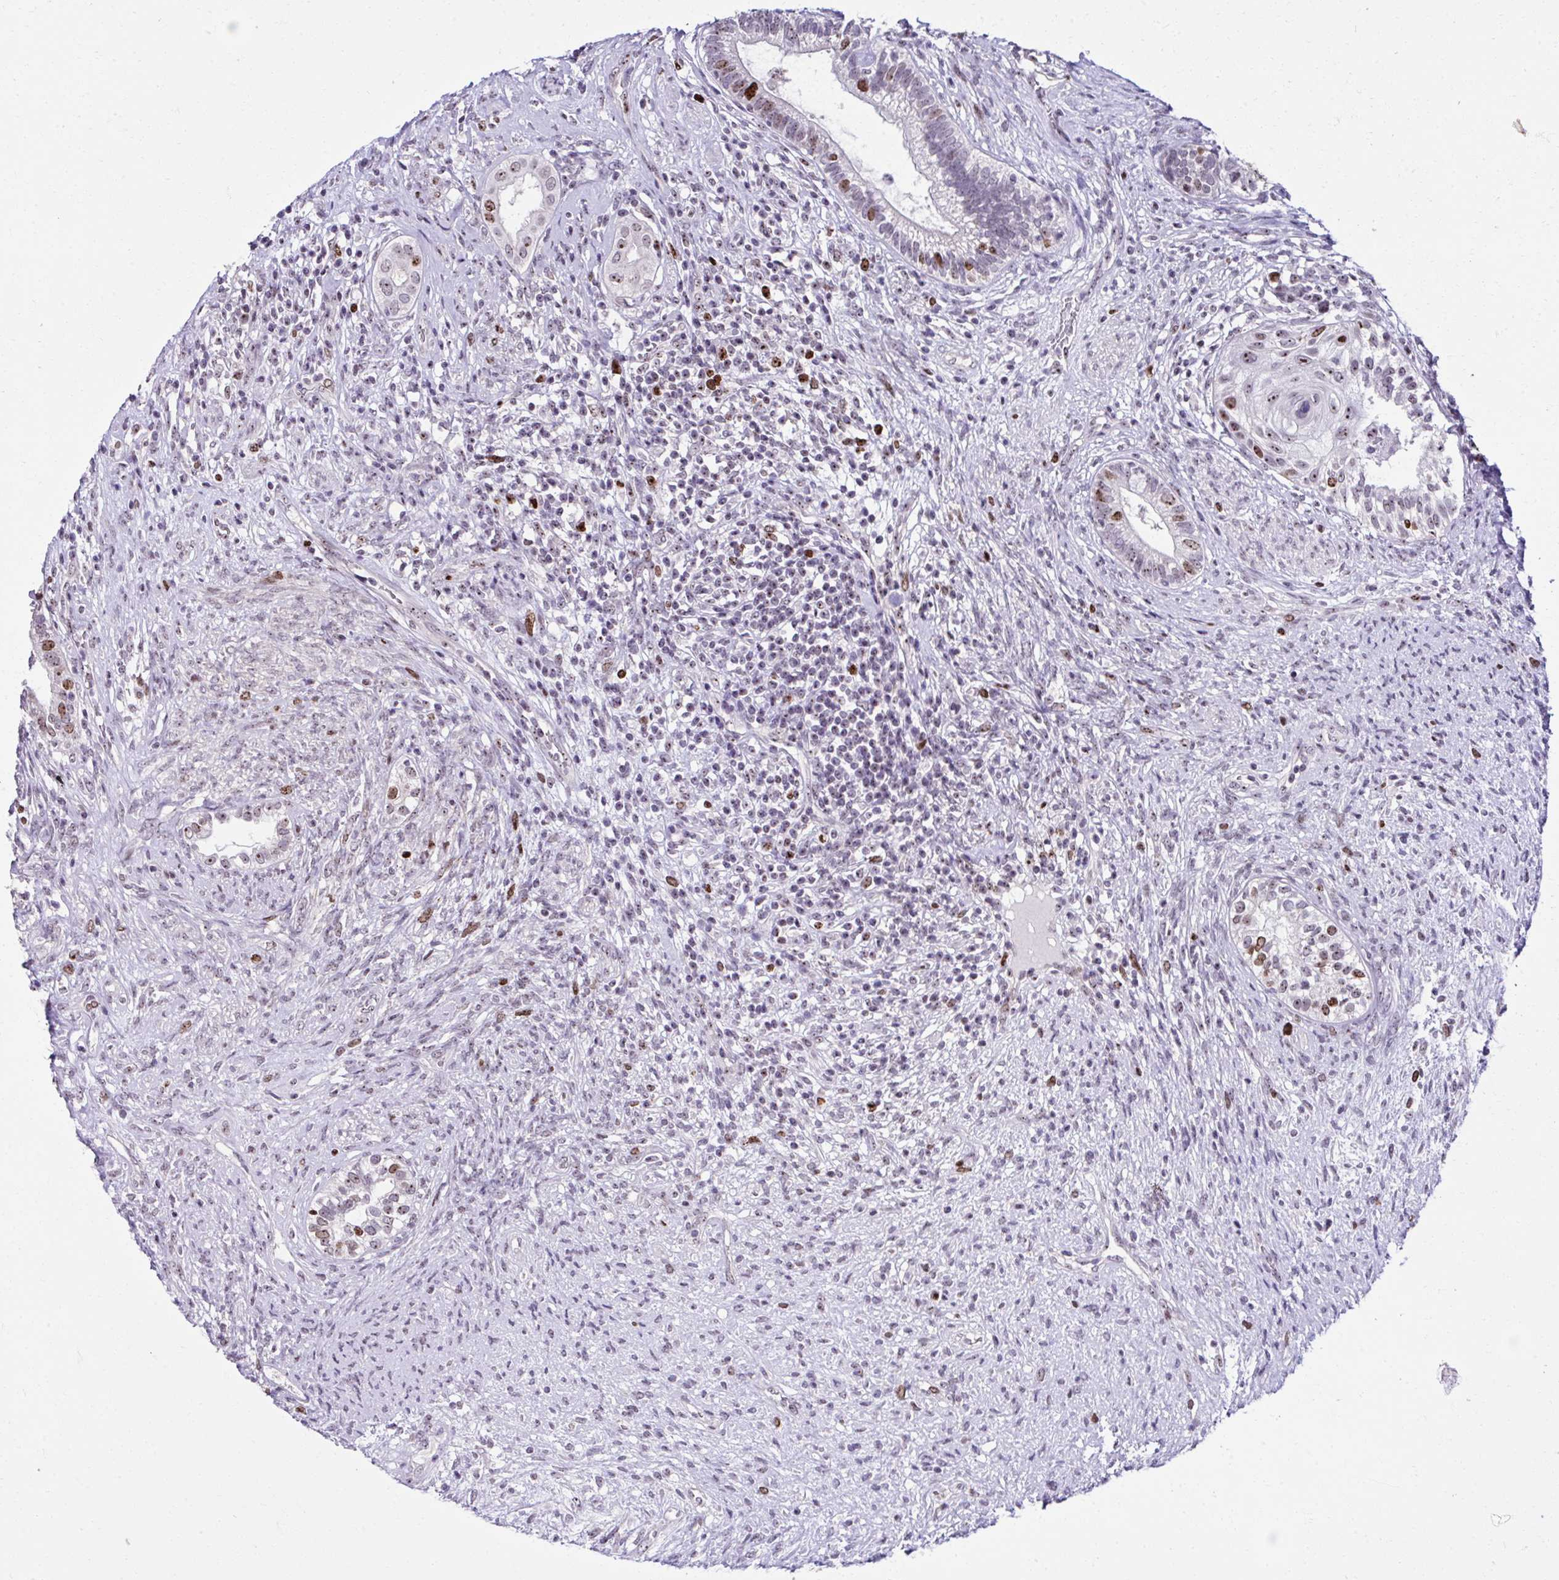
{"staining": {"intensity": "moderate", "quantity": ">75%", "location": "nuclear"}, "tissue": "testis cancer", "cell_type": "Tumor cells", "image_type": "cancer", "snomed": [{"axis": "morphology", "description": "Seminoma, NOS"}, {"axis": "morphology", "description": "Carcinoma, Embryonal, NOS"}, {"axis": "topography", "description": "Testis"}], "caption": "Immunohistochemistry (IHC) of testis cancer demonstrates medium levels of moderate nuclear positivity in approximately >75% of tumor cells. The staining was performed using DAB (3,3'-diaminobenzidine) to visualize the protein expression in brown, while the nuclei were stained in blue with hematoxylin (Magnification: 20x).", "gene": "CEP72", "patient": {"sex": "male", "age": 41}}